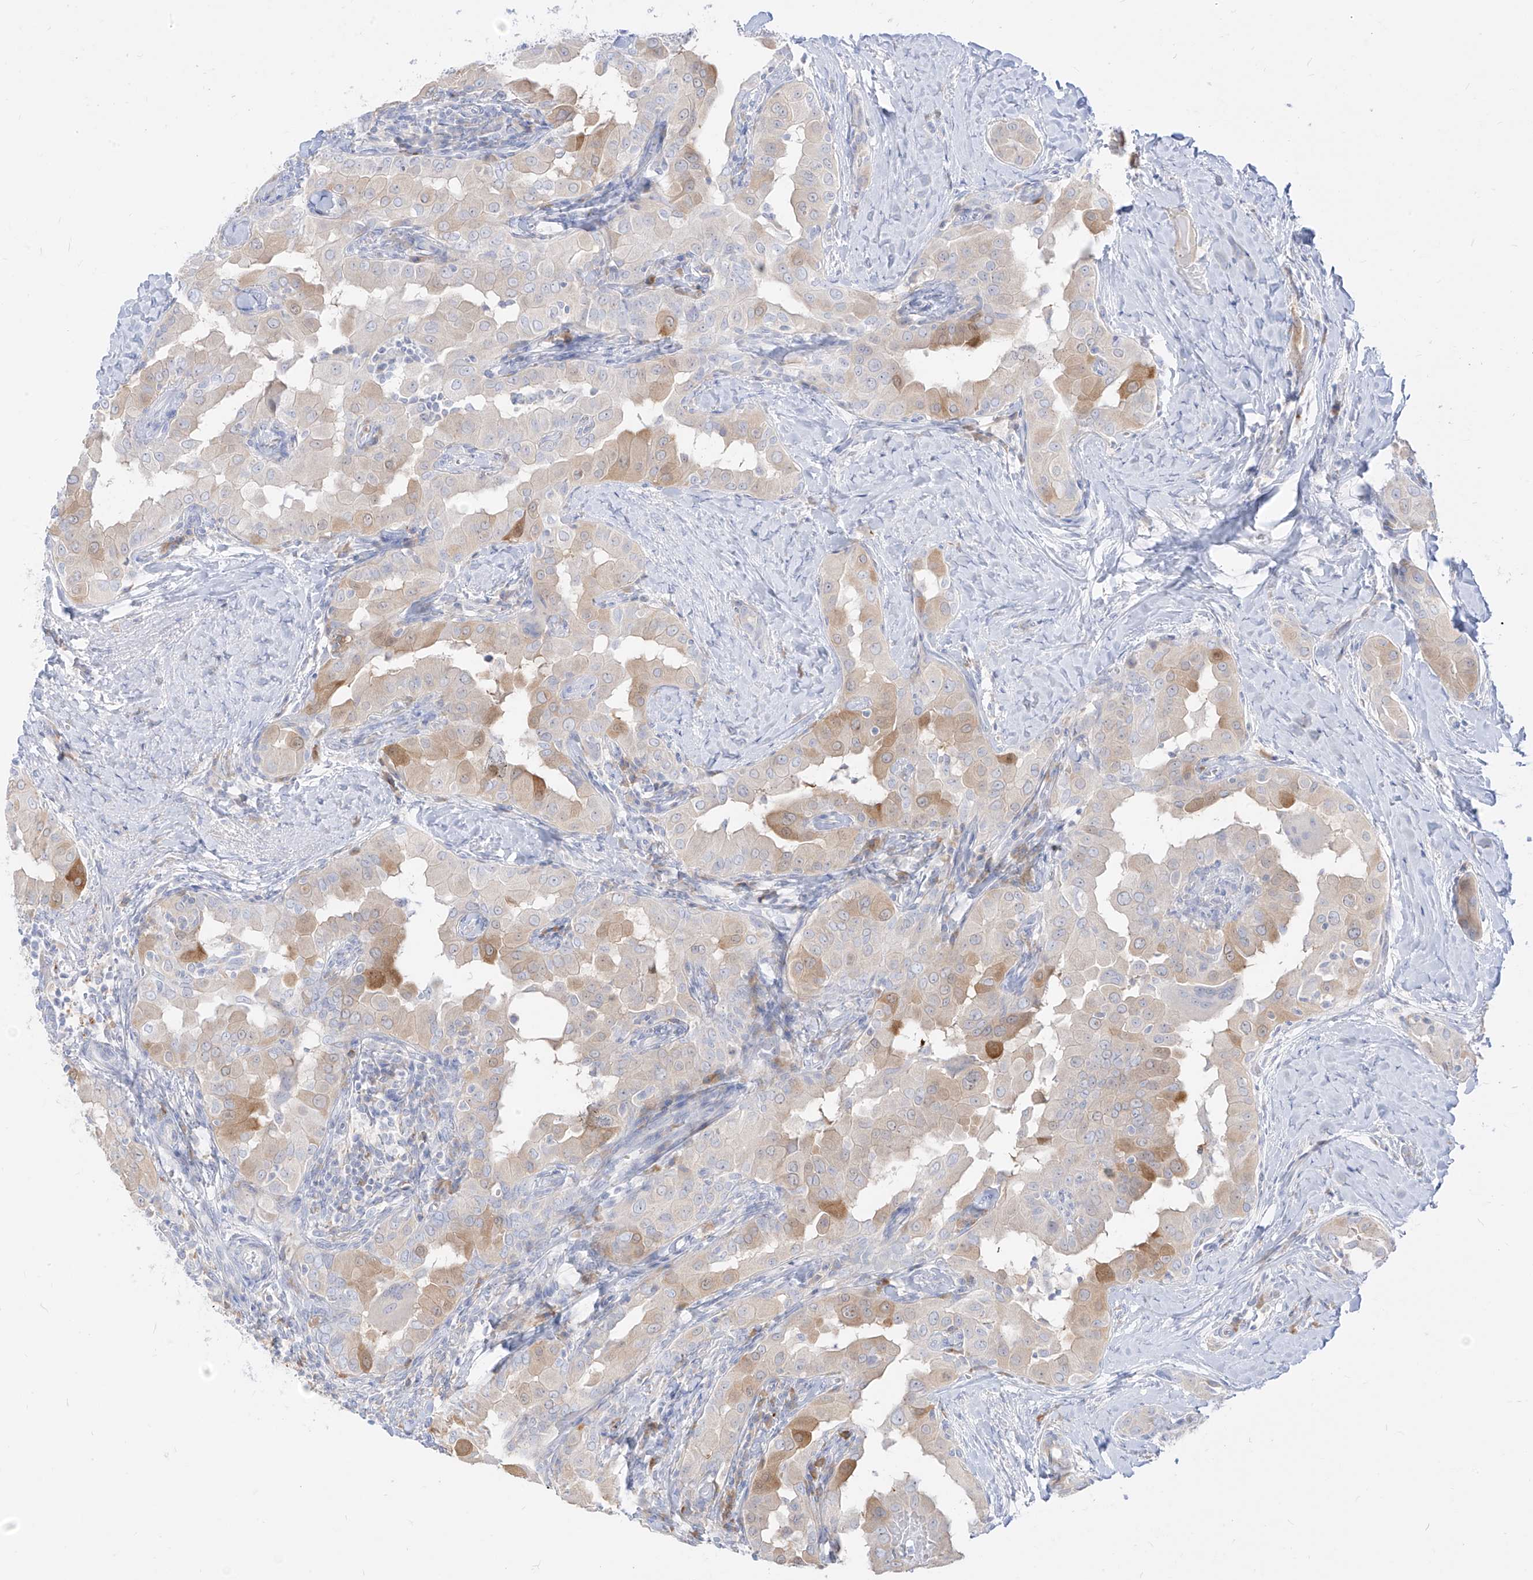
{"staining": {"intensity": "moderate", "quantity": "<25%", "location": "cytoplasmic/membranous"}, "tissue": "thyroid cancer", "cell_type": "Tumor cells", "image_type": "cancer", "snomed": [{"axis": "morphology", "description": "Papillary adenocarcinoma, NOS"}, {"axis": "topography", "description": "Thyroid gland"}], "caption": "Protein staining shows moderate cytoplasmic/membranous expression in about <25% of tumor cells in papillary adenocarcinoma (thyroid).", "gene": "SYTL3", "patient": {"sex": "male", "age": 33}}